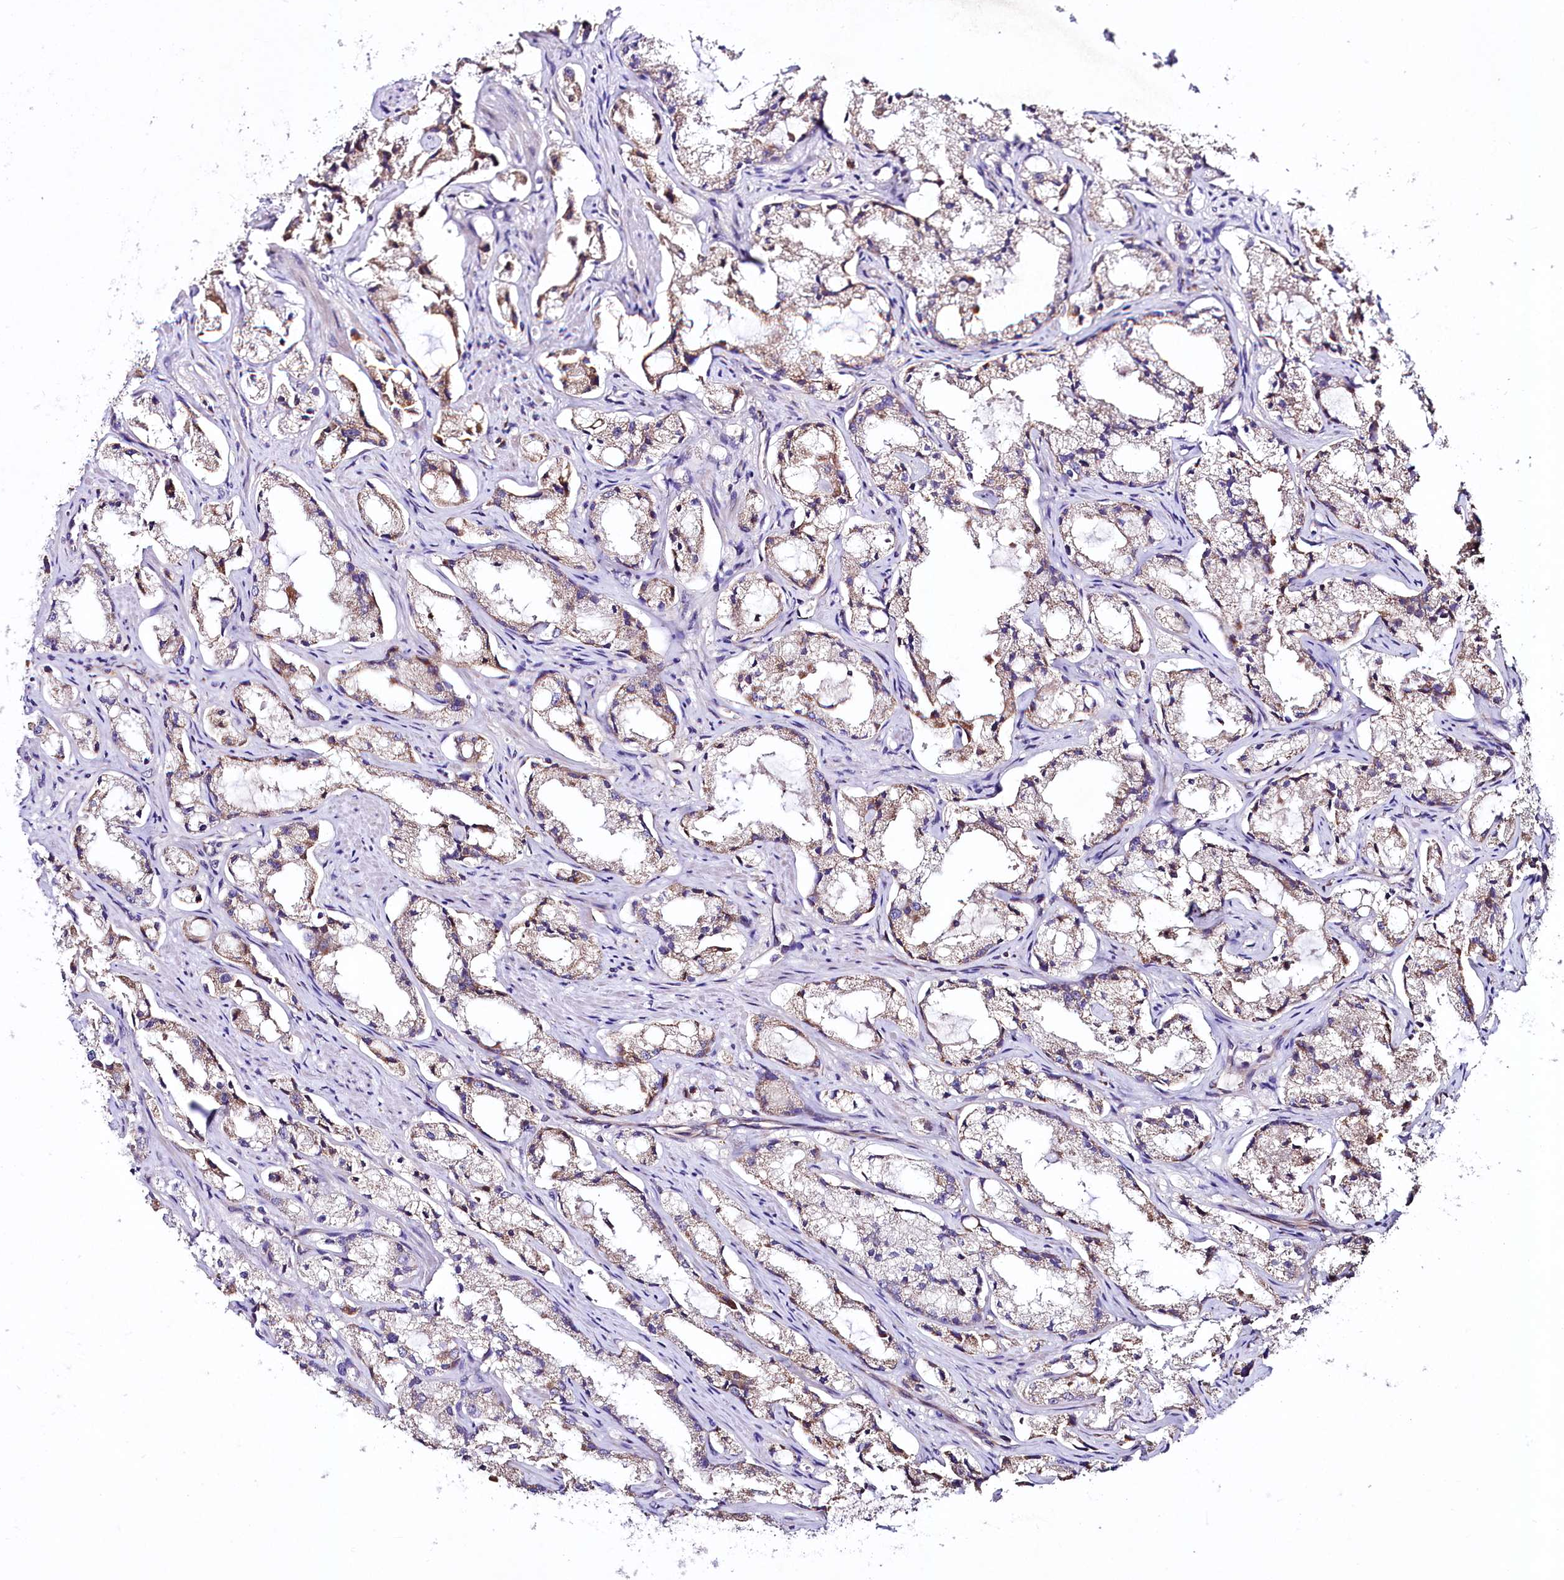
{"staining": {"intensity": "moderate", "quantity": "<25%", "location": "cytoplasmic/membranous"}, "tissue": "prostate cancer", "cell_type": "Tumor cells", "image_type": "cancer", "snomed": [{"axis": "morphology", "description": "Adenocarcinoma, High grade"}, {"axis": "topography", "description": "Prostate"}], "caption": "Approximately <25% of tumor cells in adenocarcinoma (high-grade) (prostate) reveal moderate cytoplasmic/membranous protein expression as visualized by brown immunohistochemical staining.", "gene": "TNPO3", "patient": {"sex": "male", "age": 66}}